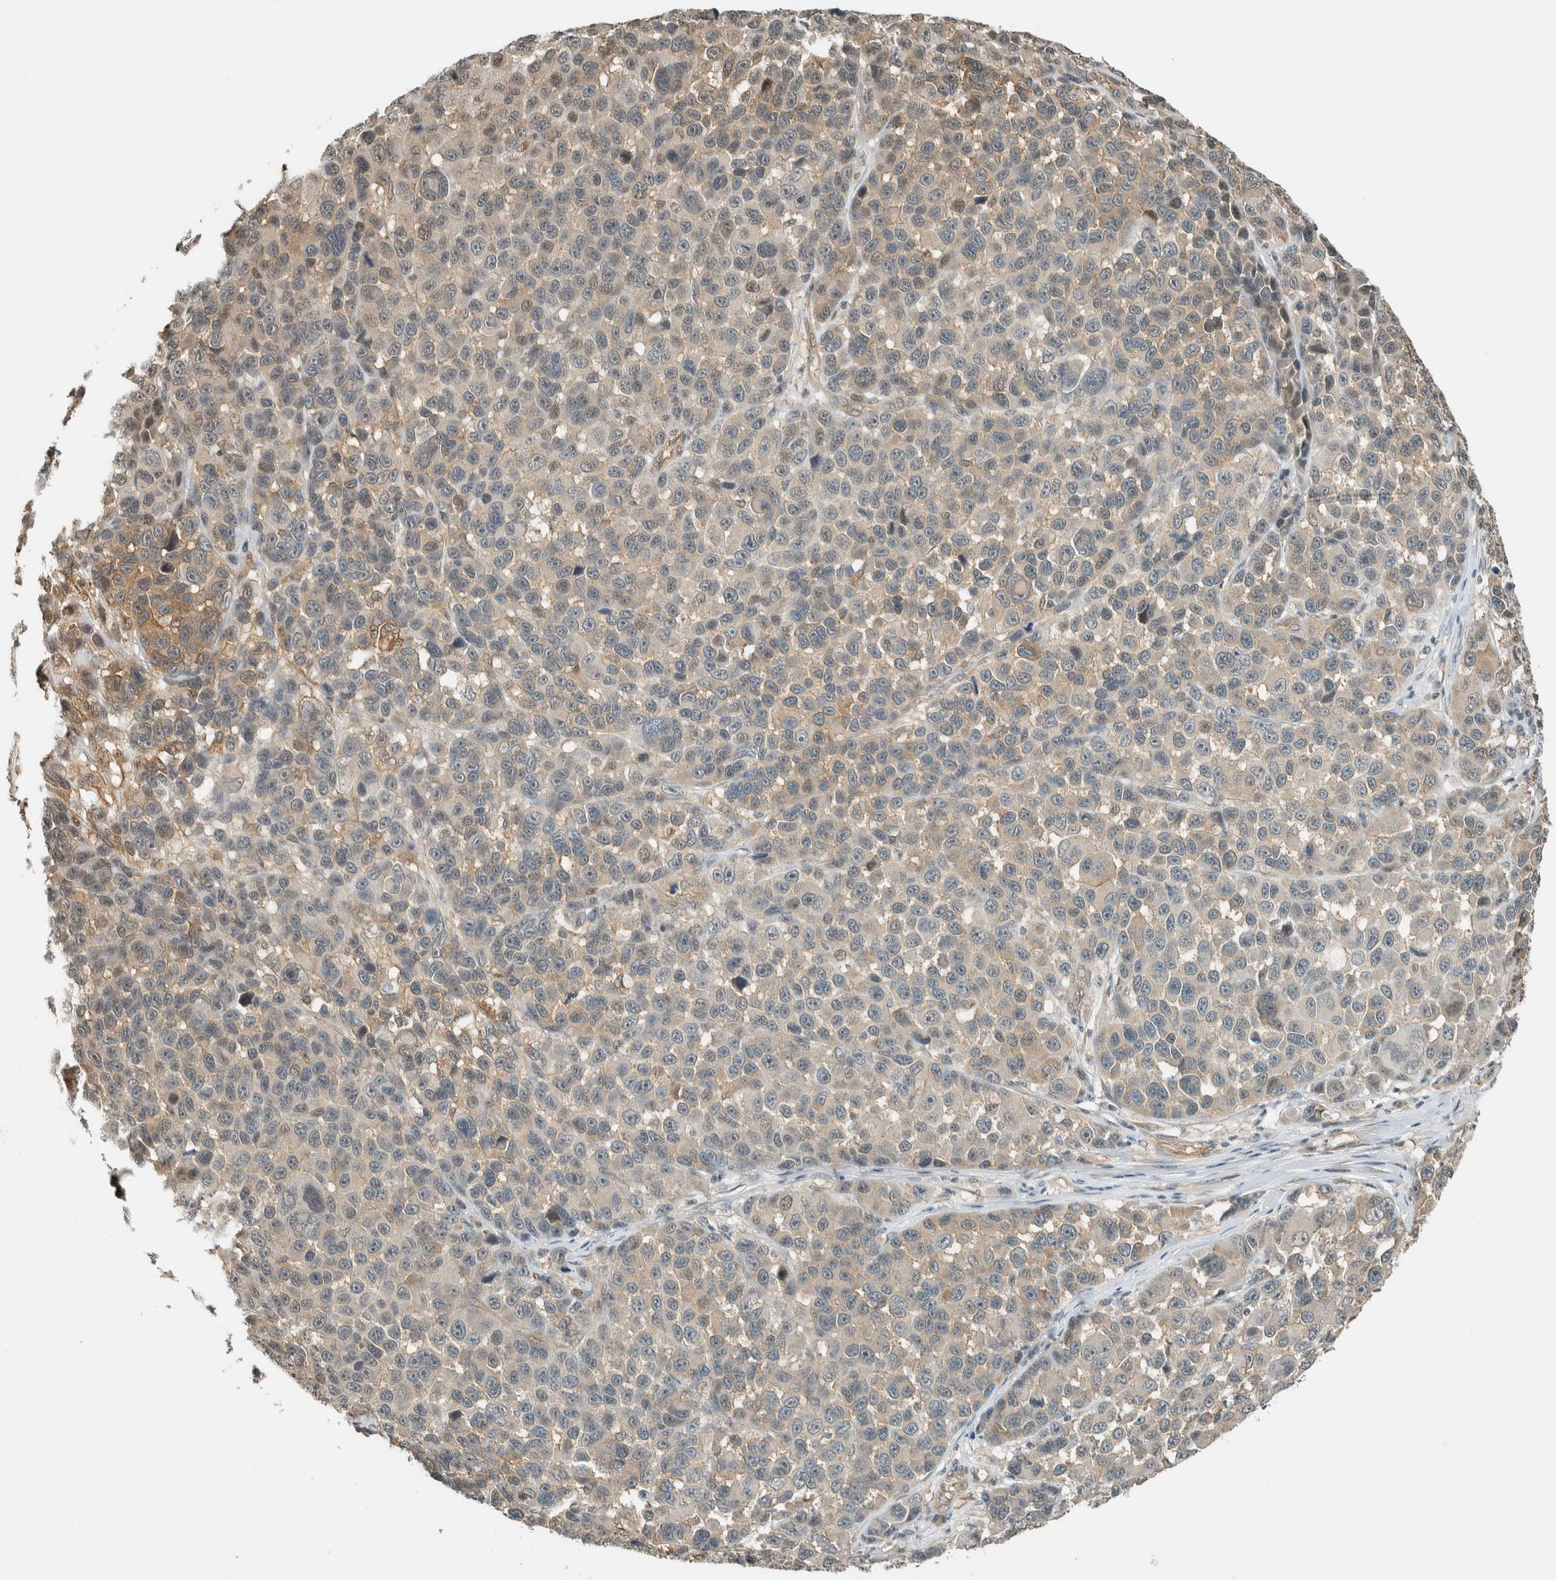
{"staining": {"intensity": "weak", "quantity": "25%-75%", "location": "cytoplasmic/membranous"}, "tissue": "melanoma", "cell_type": "Tumor cells", "image_type": "cancer", "snomed": [{"axis": "morphology", "description": "Malignant melanoma, NOS"}, {"axis": "topography", "description": "Skin"}], "caption": "IHC staining of melanoma, which demonstrates low levels of weak cytoplasmic/membranous expression in approximately 25%-75% of tumor cells indicating weak cytoplasmic/membranous protein positivity. The staining was performed using DAB (brown) for protein detection and nuclei were counterstained in hematoxylin (blue).", "gene": "NIBAN2", "patient": {"sex": "male", "age": 53}}